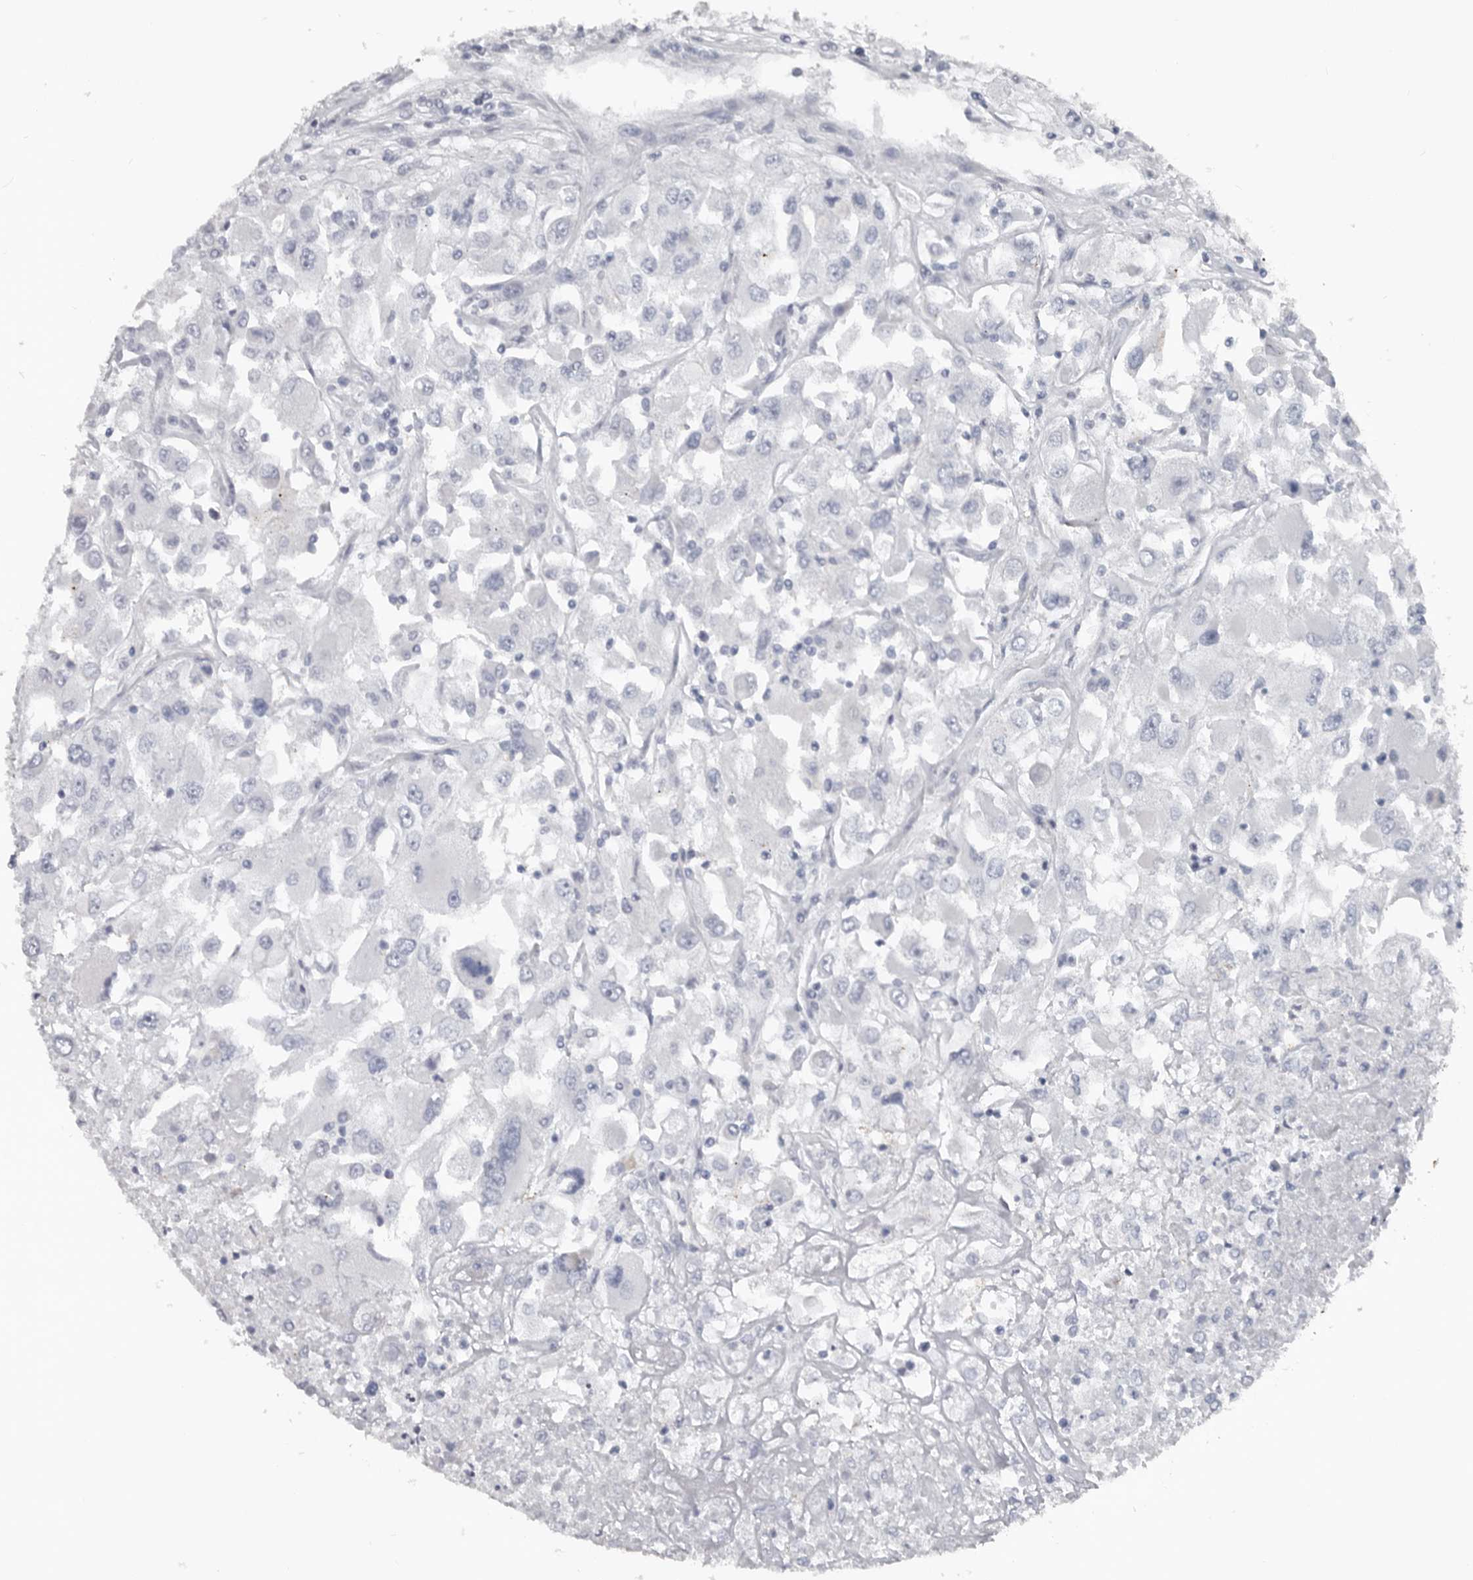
{"staining": {"intensity": "negative", "quantity": "none", "location": "none"}, "tissue": "renal cancer", "cell_type": "Tumor cells", "image_type": "cancer", "snomed": [{"axis": "morphology", "description": "Adenocarcinoma, NOS"}, {"axis": "topography", "description": "Kidney"}], "caption": "Renal cancer stained for a protein using immunohistochemistry demonstrates no staining tumor cells.", "gene": "FABP7", "patient": {"sex": "female", "age": 52}}